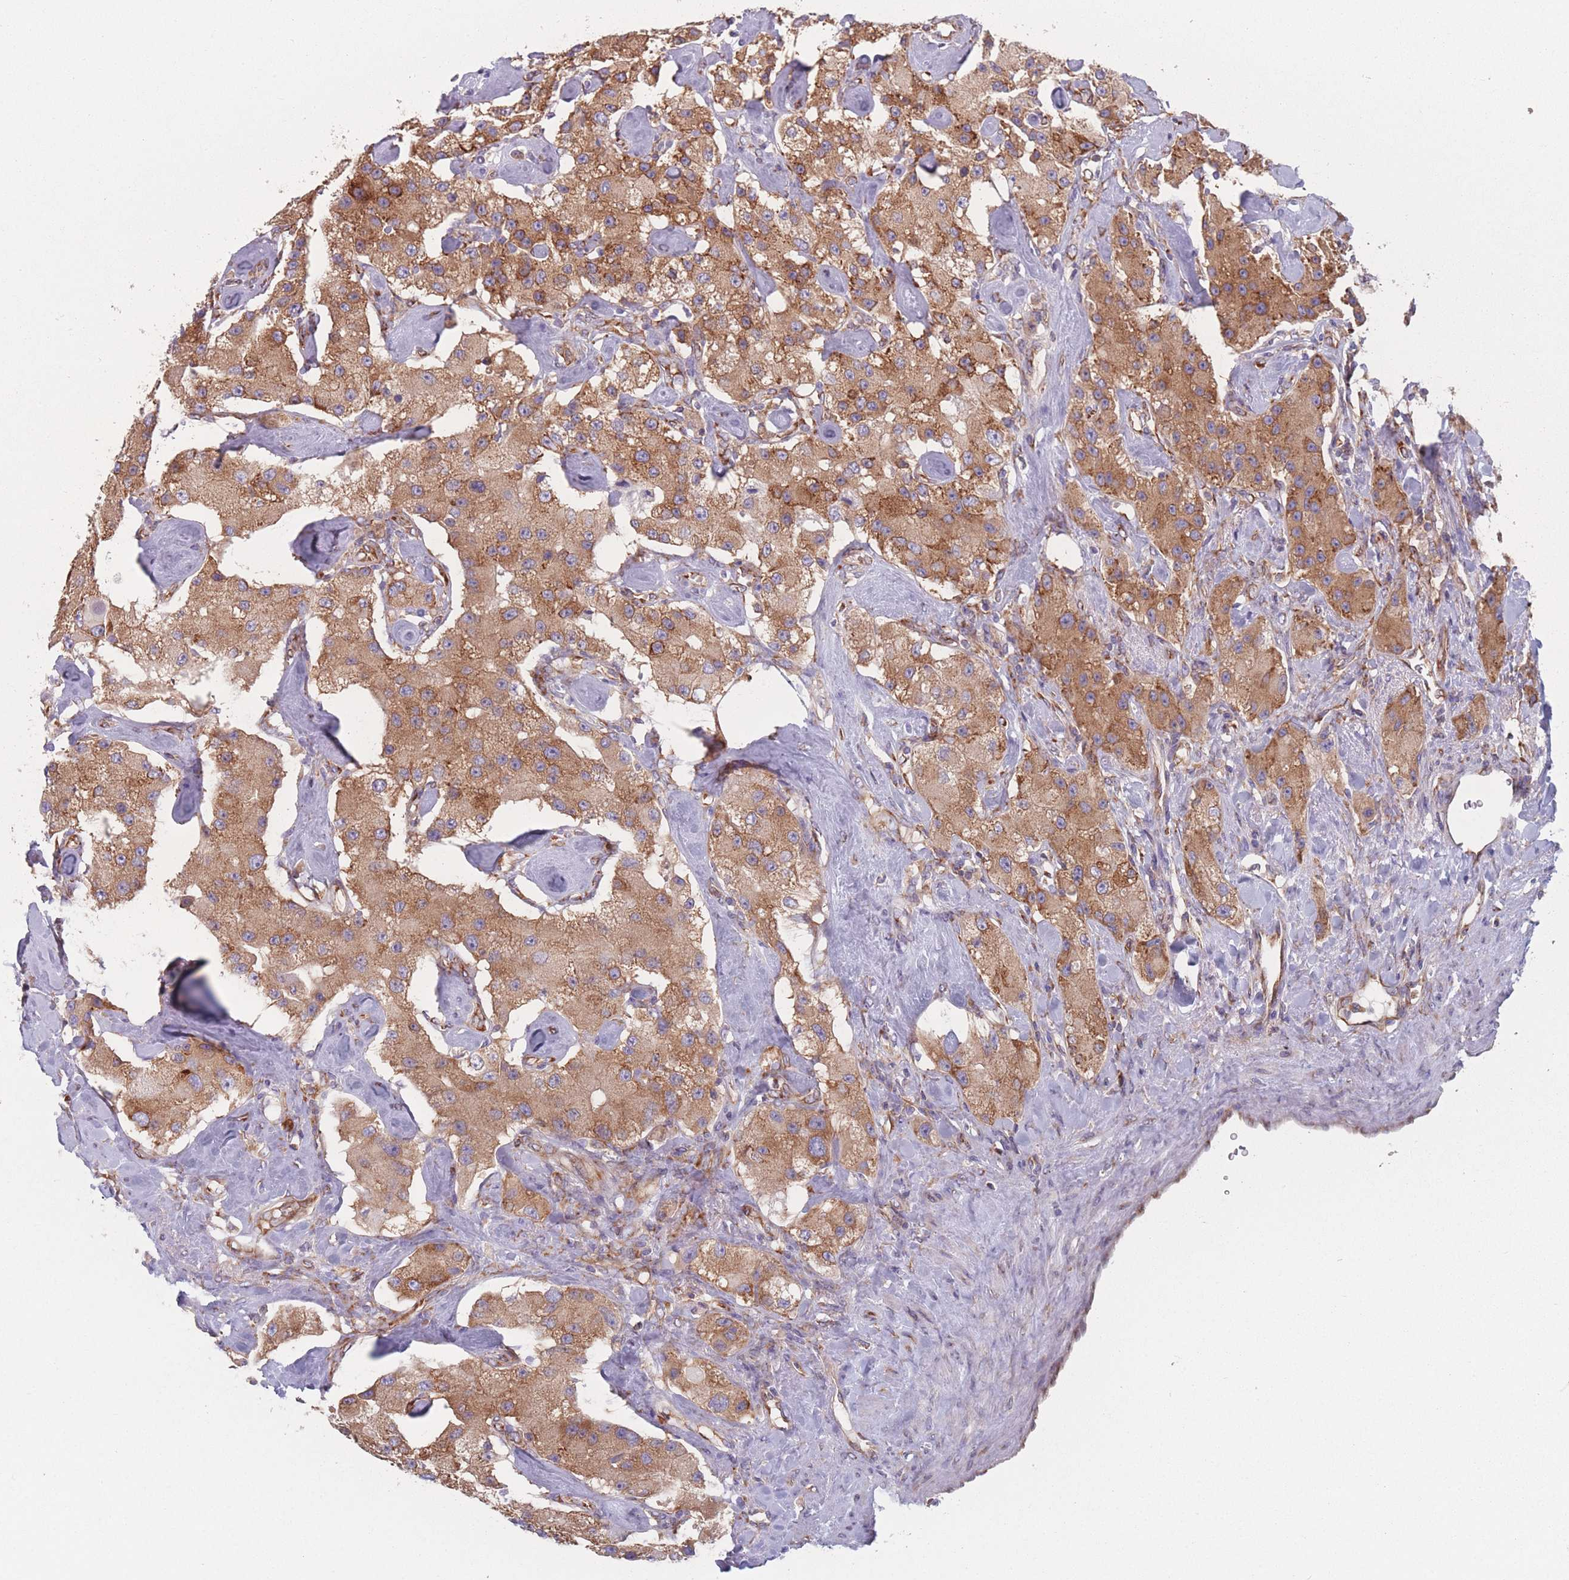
{"staining": {"intensity": "moderate", "quantity": ">75%", "location": "cytoplasmic/membranous"}, "tissue": "carcinoid", "cell_type": "Tumor cells", "image_type": "cancer", "snomed": [{"axis": "morphology", "description": "Carcinoid, malignant, NOS"}, {"axis": "topography", "description": "Pancreas"}], "caption": "Carcinoid stained for a protein (brown) demonstrates moderate cytoplasmic/membranous positive staining in approximately >75% of tumor cells.", "gene": "EEF1B2", "patient": {"sex": "male", "age": 41}}